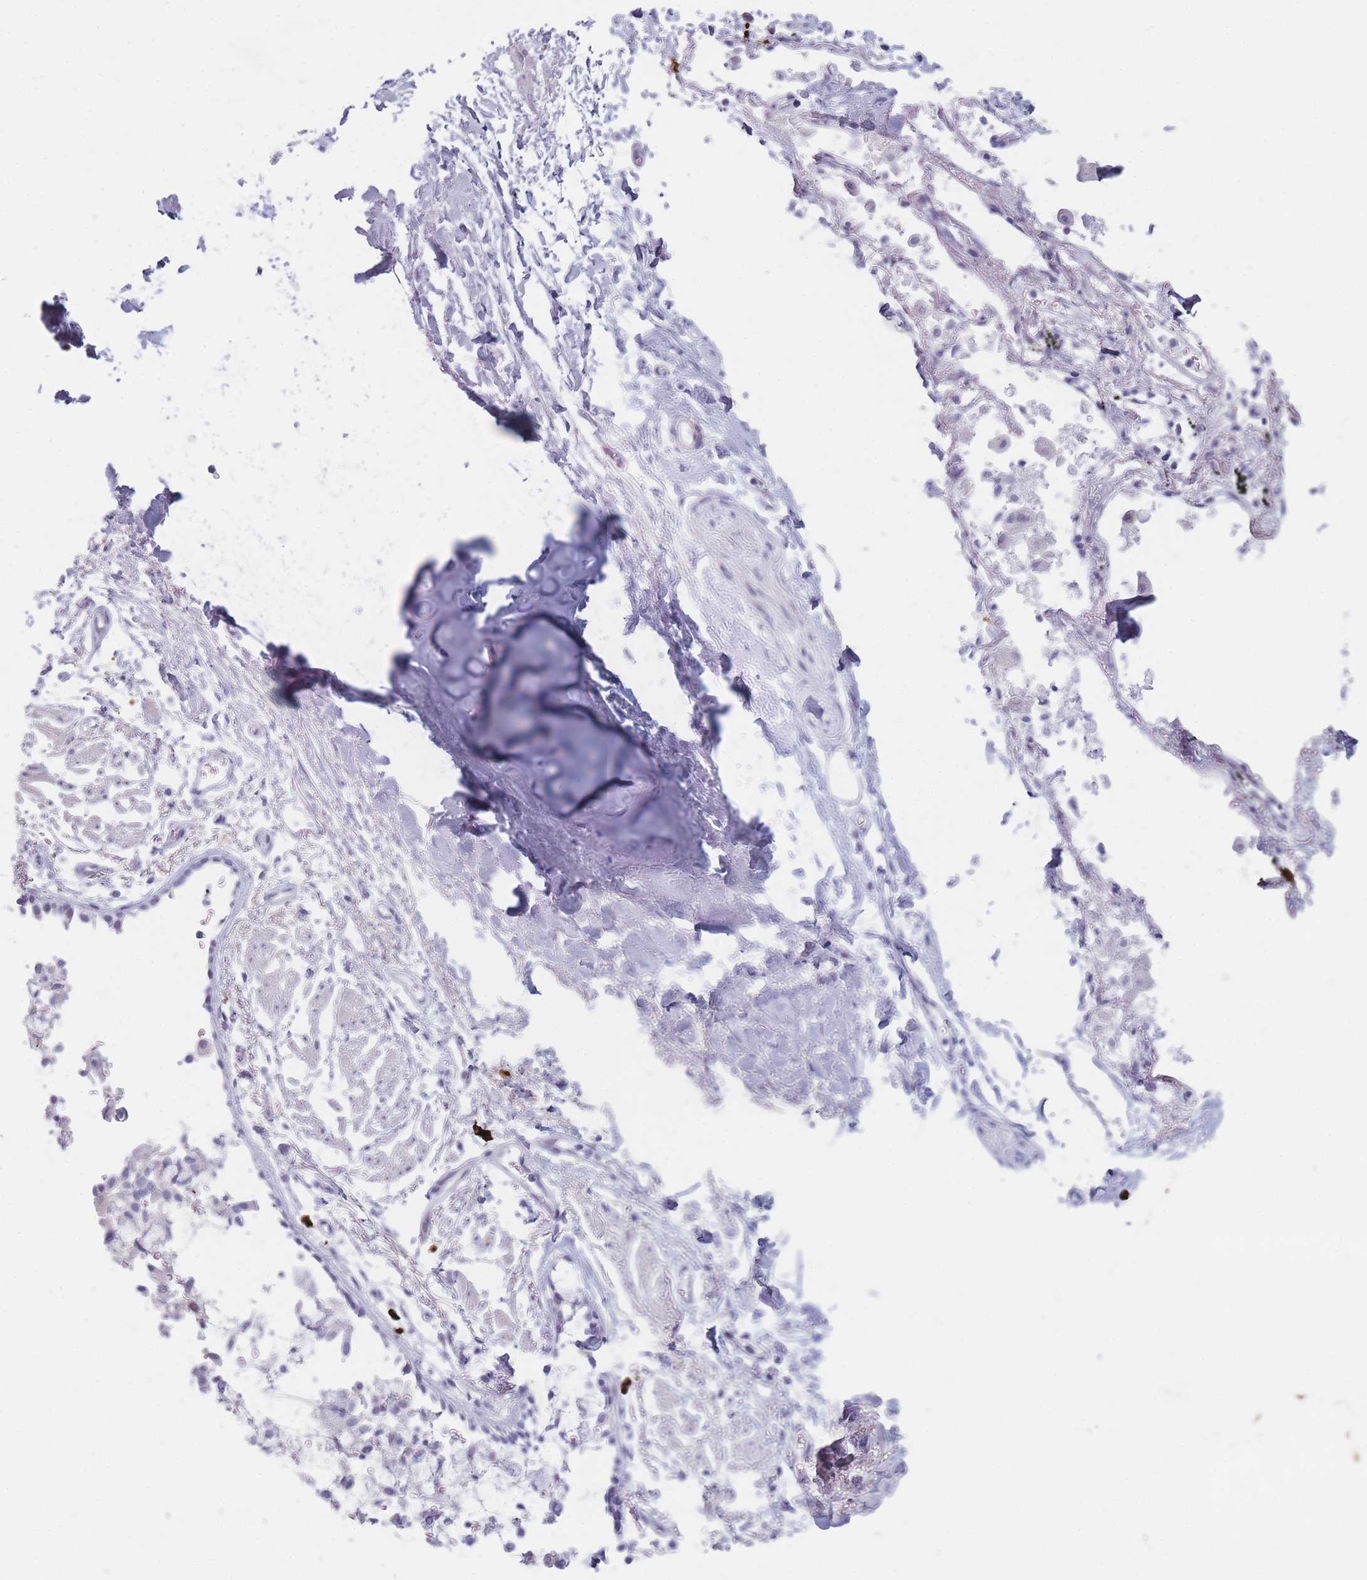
{"staining": {"intensity": "negative", "quantity": "none", "location": "none"}, "tissue": "soft tissue", "cell_type": "Chondrocytes", "image_type": "normal", "snomed": [{"axis": "morphology", "description": "Normal tissue, NOS"}, {"axis": "topography", "description": "Cartilage tissue"}], "caption": "Immunohistochemical staining of unremarkable soft tissue demonstrates no significant expression in chondrocytes.", "gene": "PLEKHG2", "patient": {"sex": "male", "age": 73}}